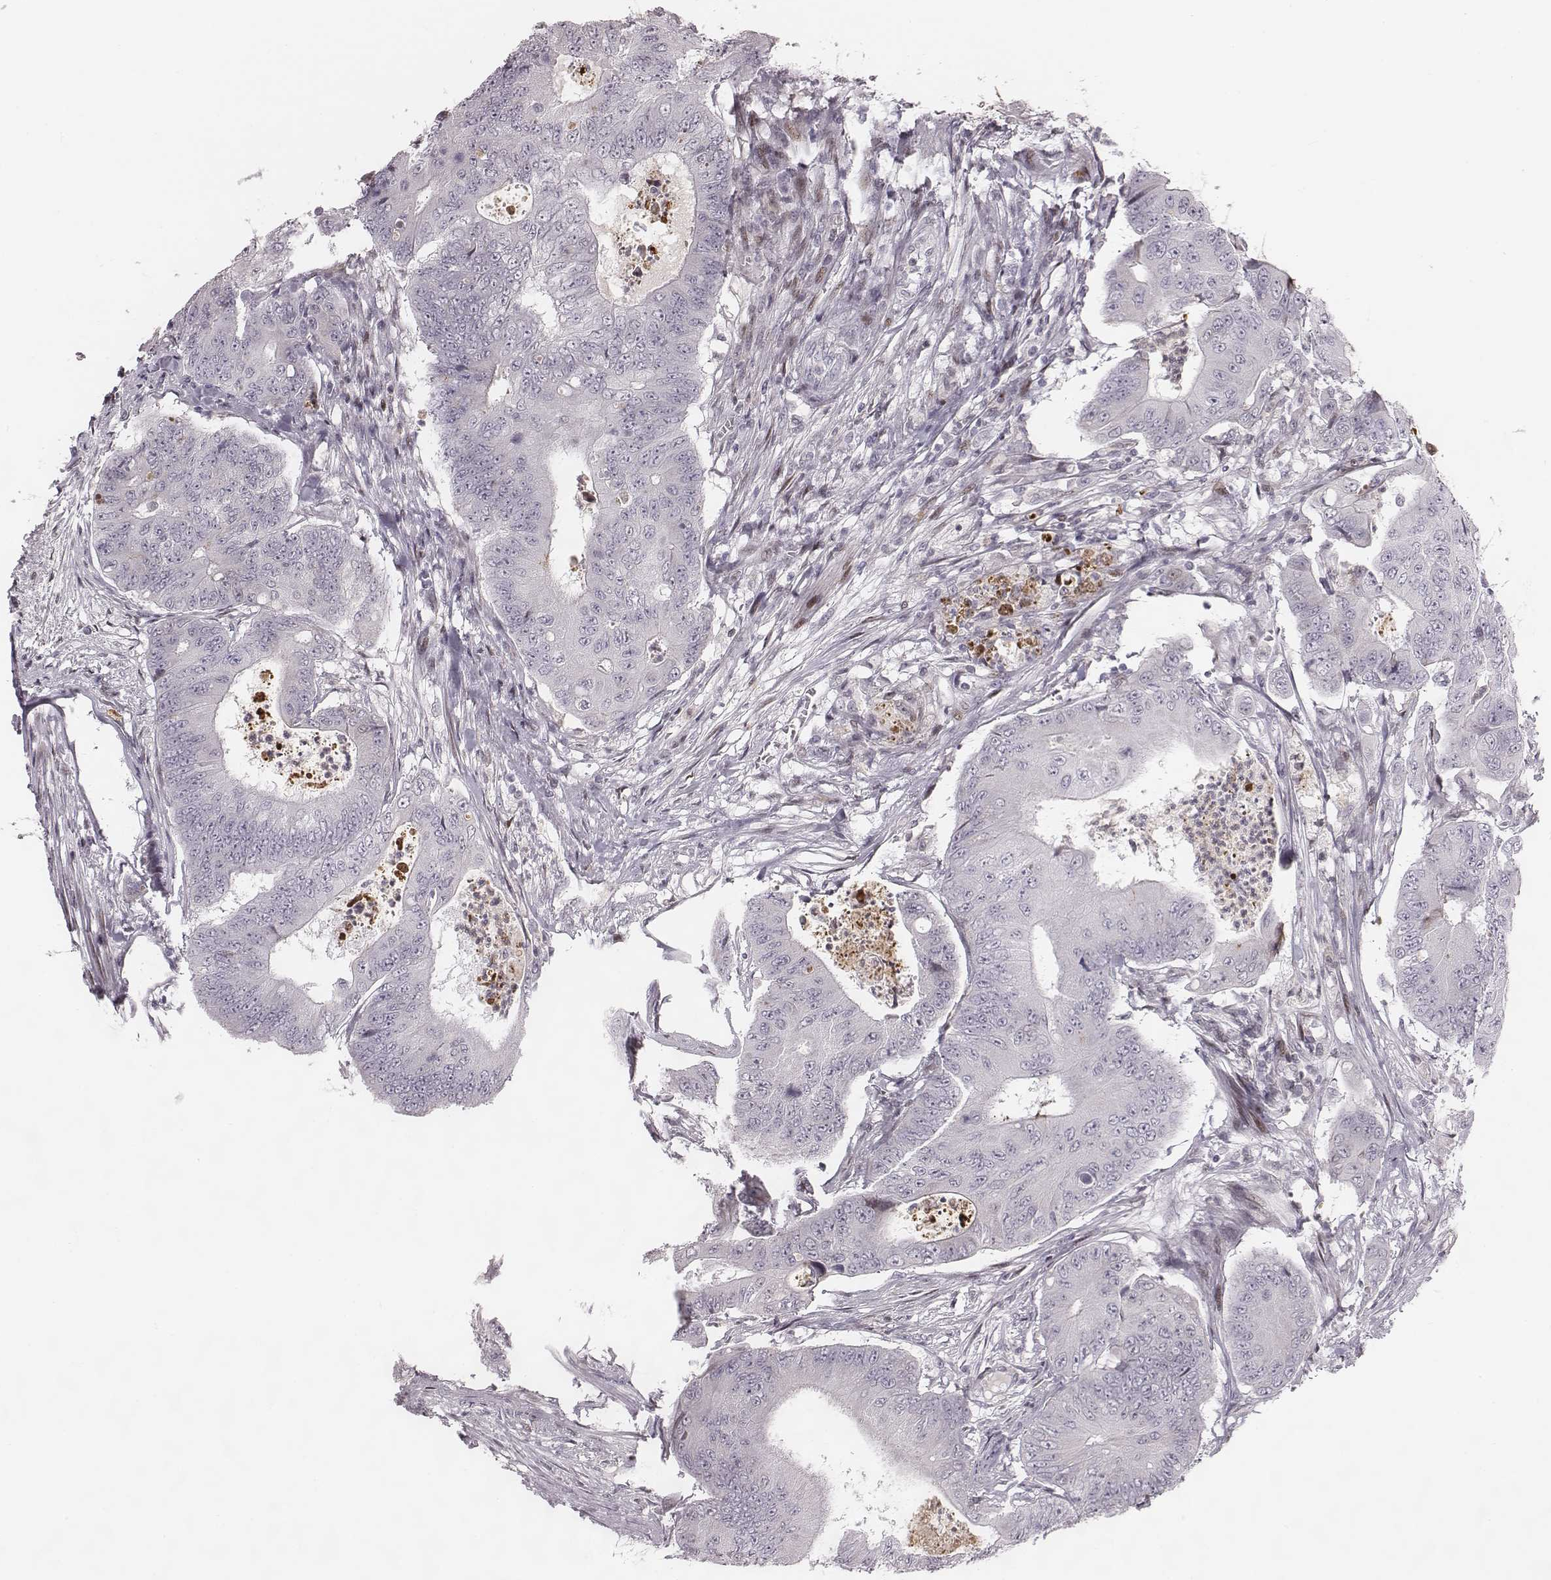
{"staining": {"intensity": "negative", "quantity": "none", "location": "none"}, "tissue": "colorectal cancer", "cell_type": "Tumor cells", "image_type": "cancer", "snomed": [{"axis": "morphology", "description": "Adenocarcinoma, NOS"}, {"axis": "topography", "description": "Colon"}], "caption": "This is a image of immunohistochemistry staining of adenocarcinoma (colorectal), which shows no expression in tumor cells.", "gene": "NDC1", "patient": {"sex": "female", "age": 48}}